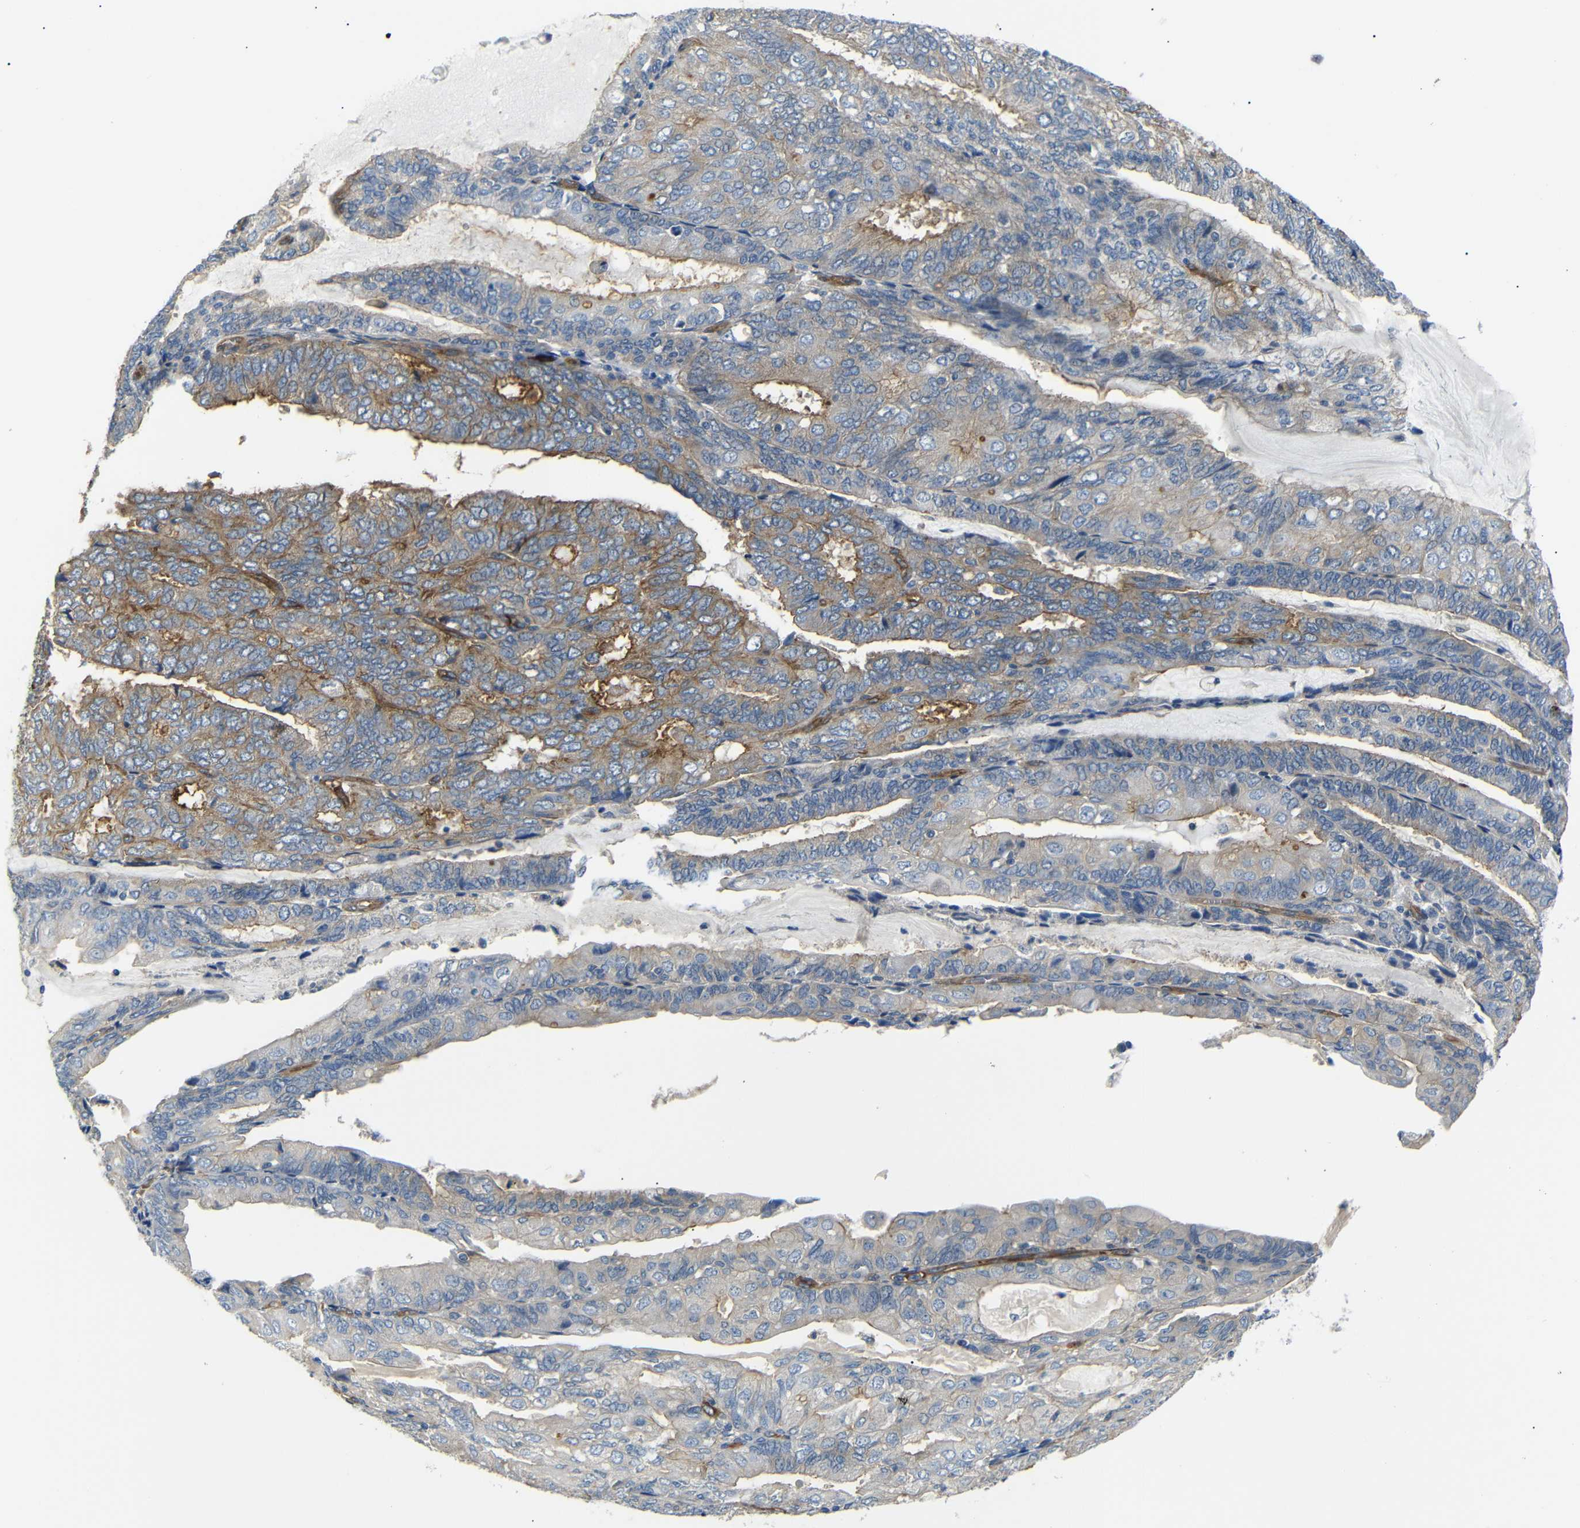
{"staining": {"intensity": "moderate", "quantity": "25%-75%", "location": "cytoplasmic/membranous"}, "tissue": "endometrial cancer", "cell_type": "Tumor cells", "image_type": "cancer", "snomed": [{"axis": "morphology", "description": "Adenocarcinoma, NOS"}, {"axis": "topography", "description": "Endometrium"}], "caption": "Endometrial cancer (adenocarcinoma) tissue demonstrates moderate cytoplasmic/membranous positivity in approximately 25%-75% of tumor cells, visualized by immunohistochemistry.", "gene": "MYO1B", "patient": {"sex": "female", "age": 81}}